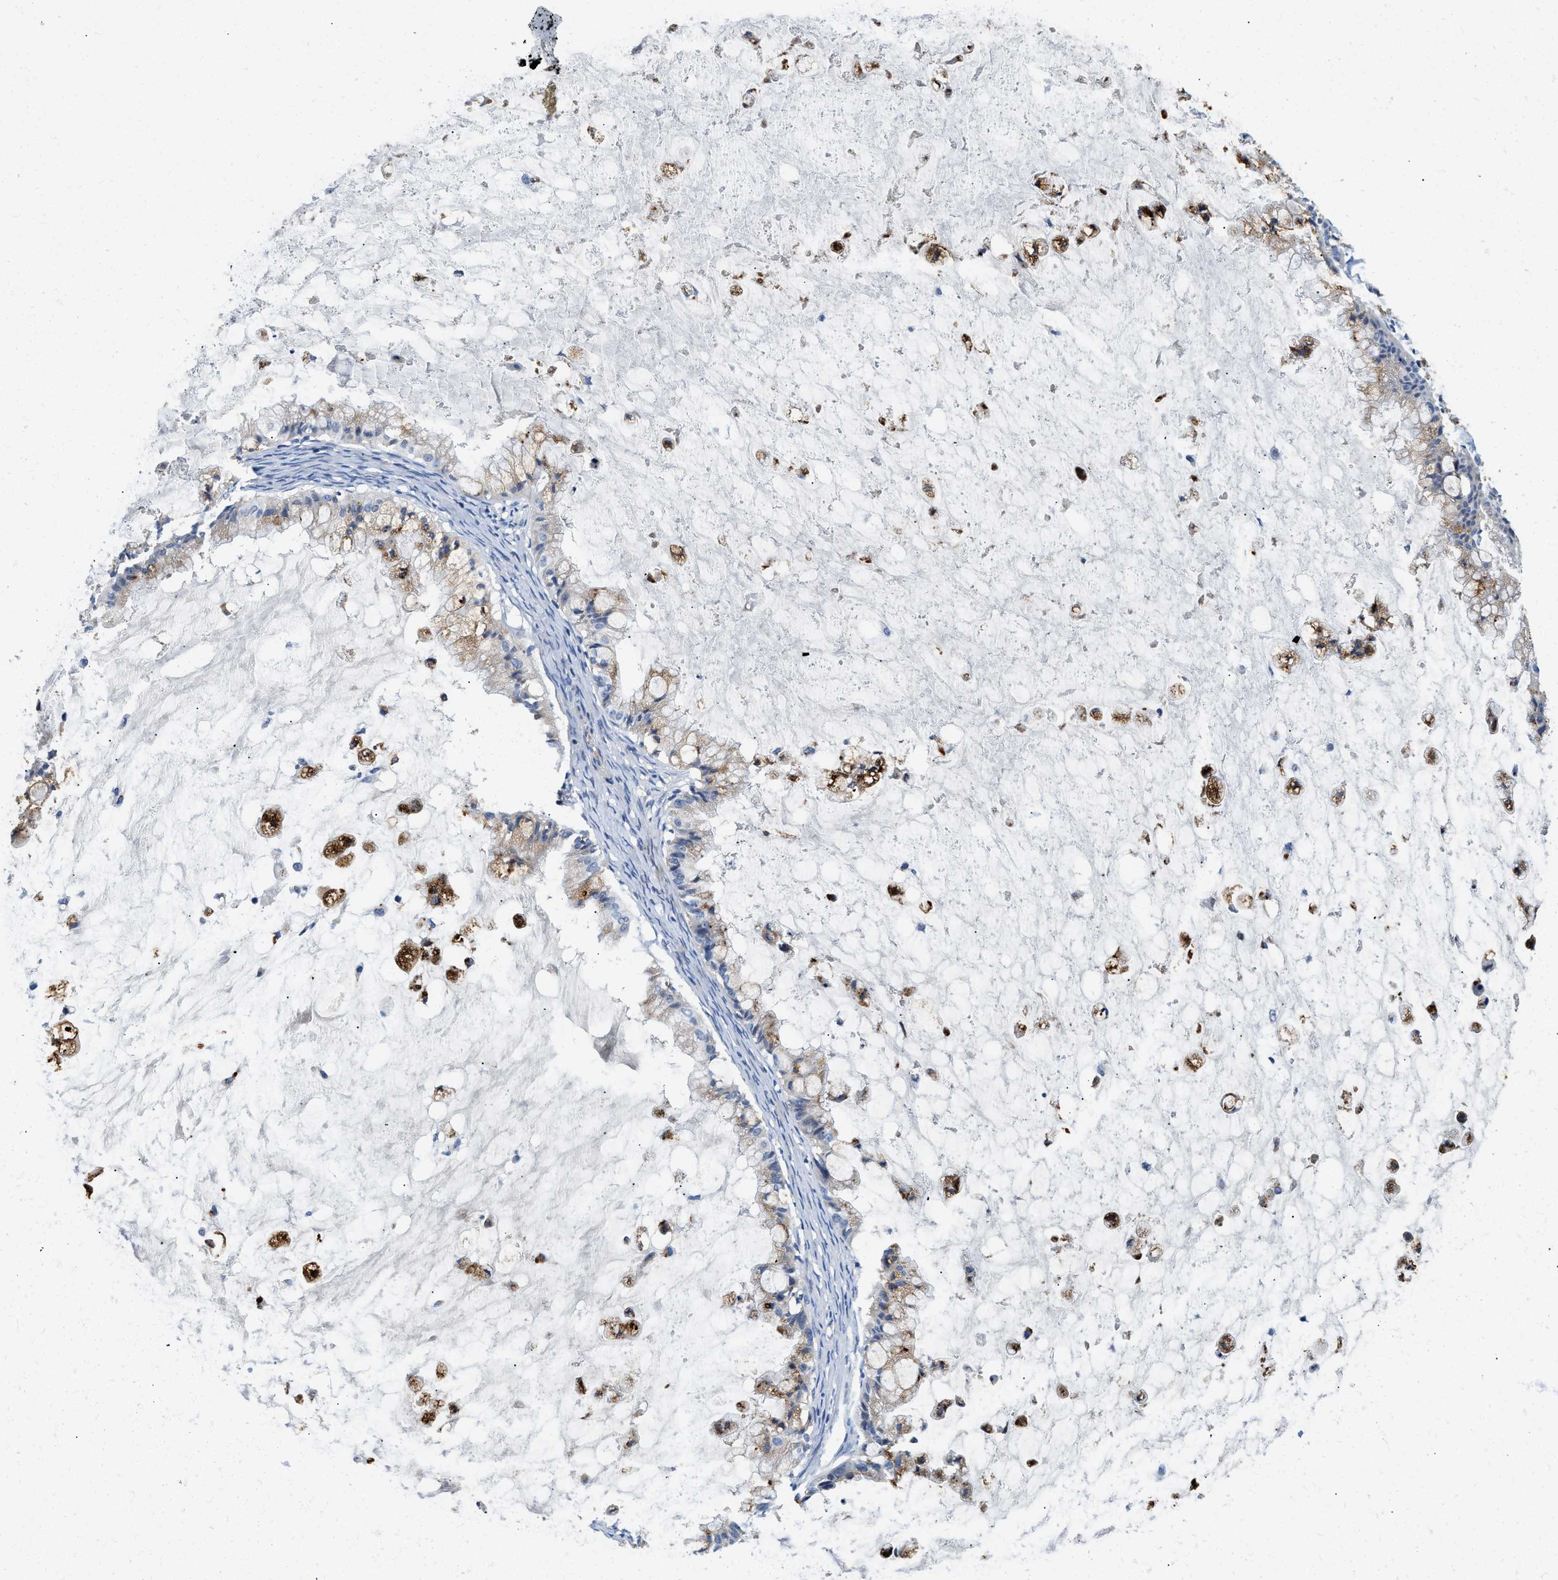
{"staining": {"intensity": "weak", "quantity": "25%-75%", "location": "cytoplasmic/membranous"}, "tissue": "ovarian cancer", "cell_type": "Tumor cells", "image_type": "cancer", "snomed": [{"axis": "morphology", "description": "Cystadenocarcinoma, mucinous, NOS"}, {"axis": "topography", "description": "Ovary"}], "caption": "Protein staining by IHC exhibits weak cytoplasmic/membranous staining in approximately 25%-75% of tumor cells in ovarian cancer (mucinous cystadenocarcinoma).", "gene": "TSPAN3", "patient": {"sex": "female", "age": 57}}